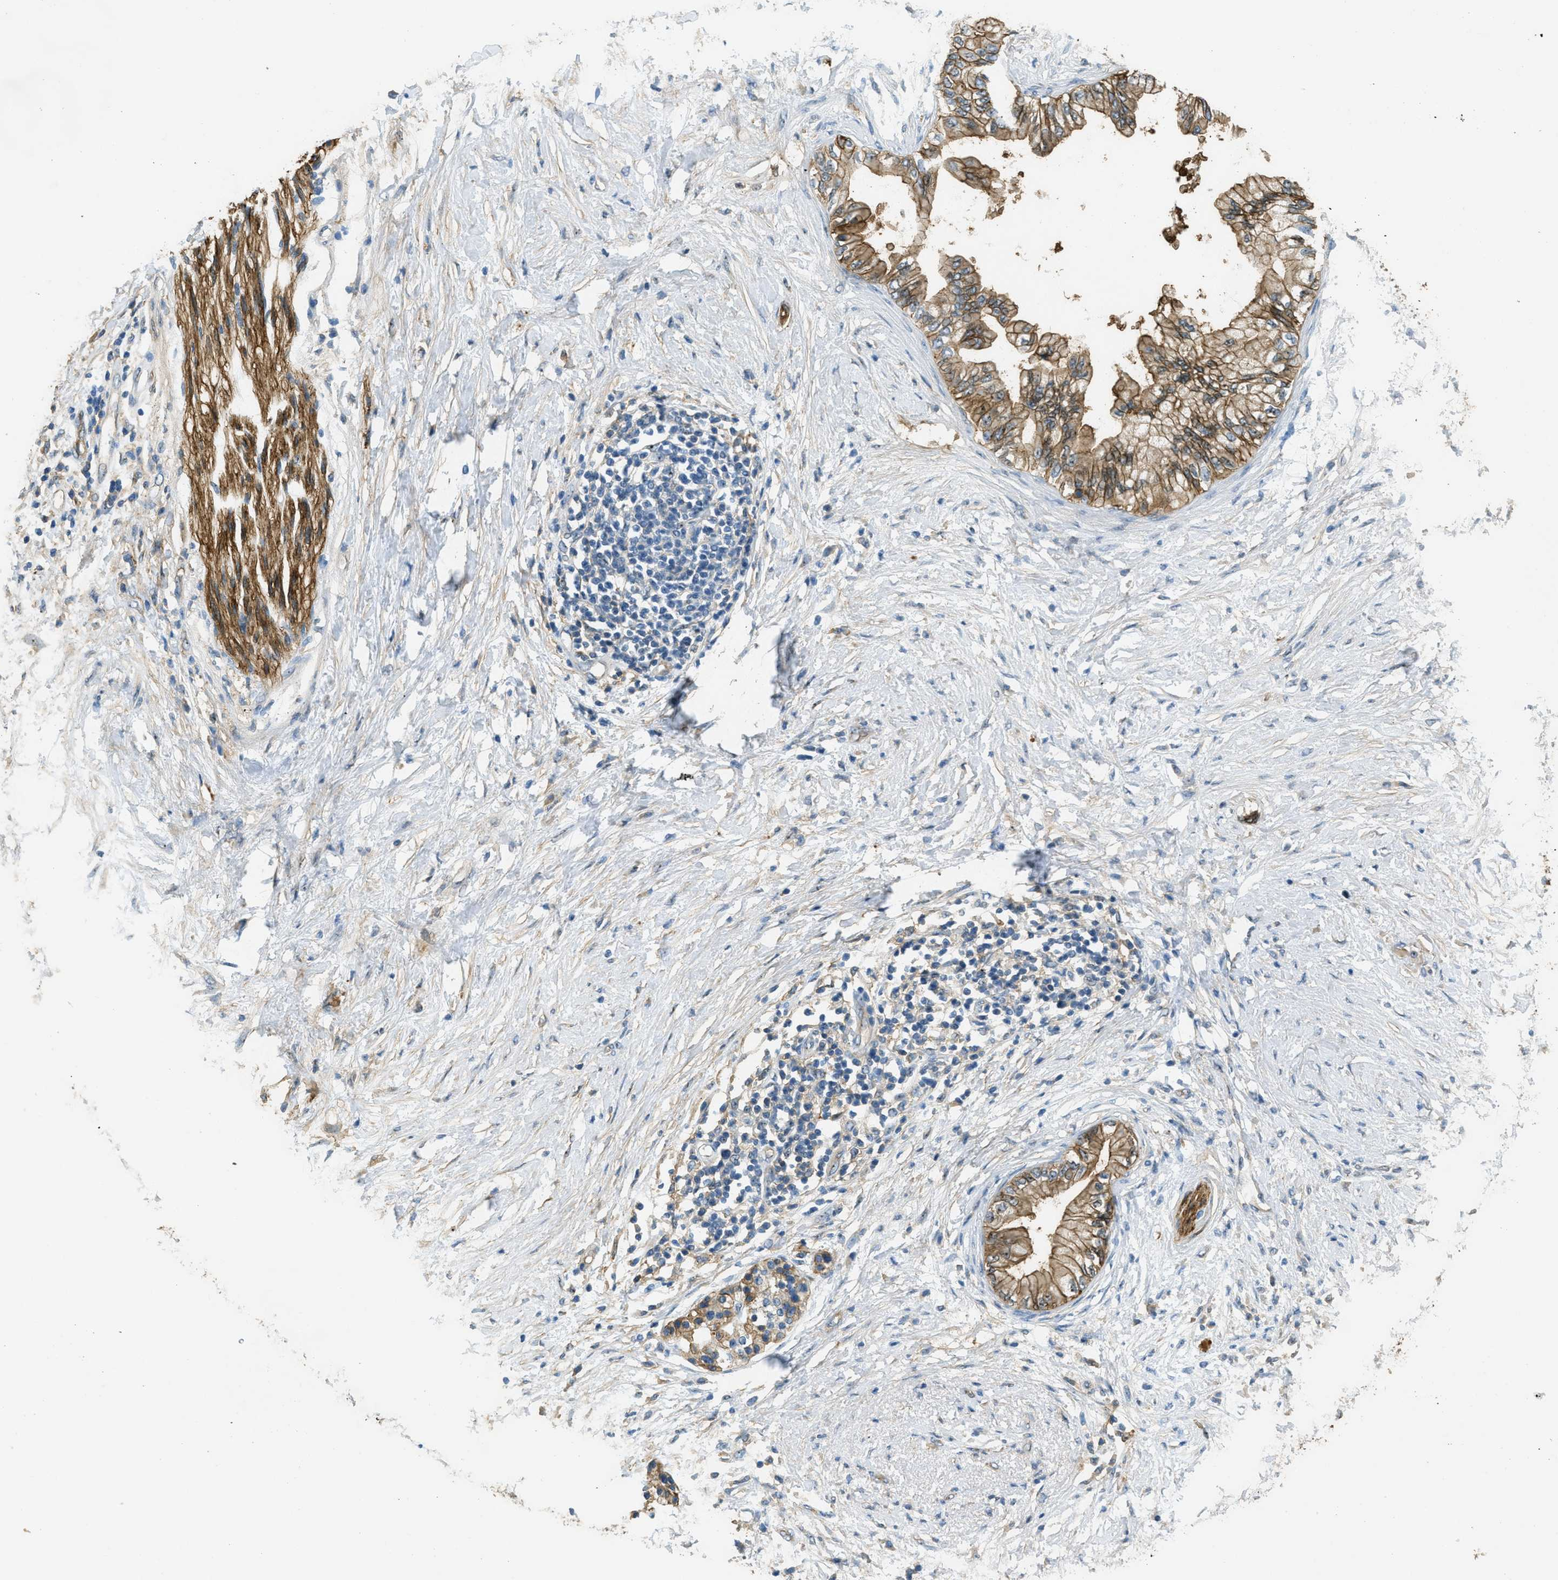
{"staining": {"intensity": "weak", "quantity": ">75%", "location": "cytoplasmic/membranous"}, "tissue": "pancreatic cancer", "cell_type": "Tumor cells", "image_type": "cancer", "snomed": [{"axis": "morphology", "description": "Normal tissue, NOS"}, {"axis": "morphology", "description": "Adenocarcinoma, NOS"}, {"axis": "topography", "description": "Pancreas"}, {"axis": "topography", "description": "Duodenum"}], "caption": "A high-resolution photomicrograph shows IHC staining of pancreatic adenocarcinoma, which exhibits weak cytoplasmic/membranous expression in about >75% of tumor cells.", "gene": "OSMR", "patient": {"sex": "female", "age": 60}}